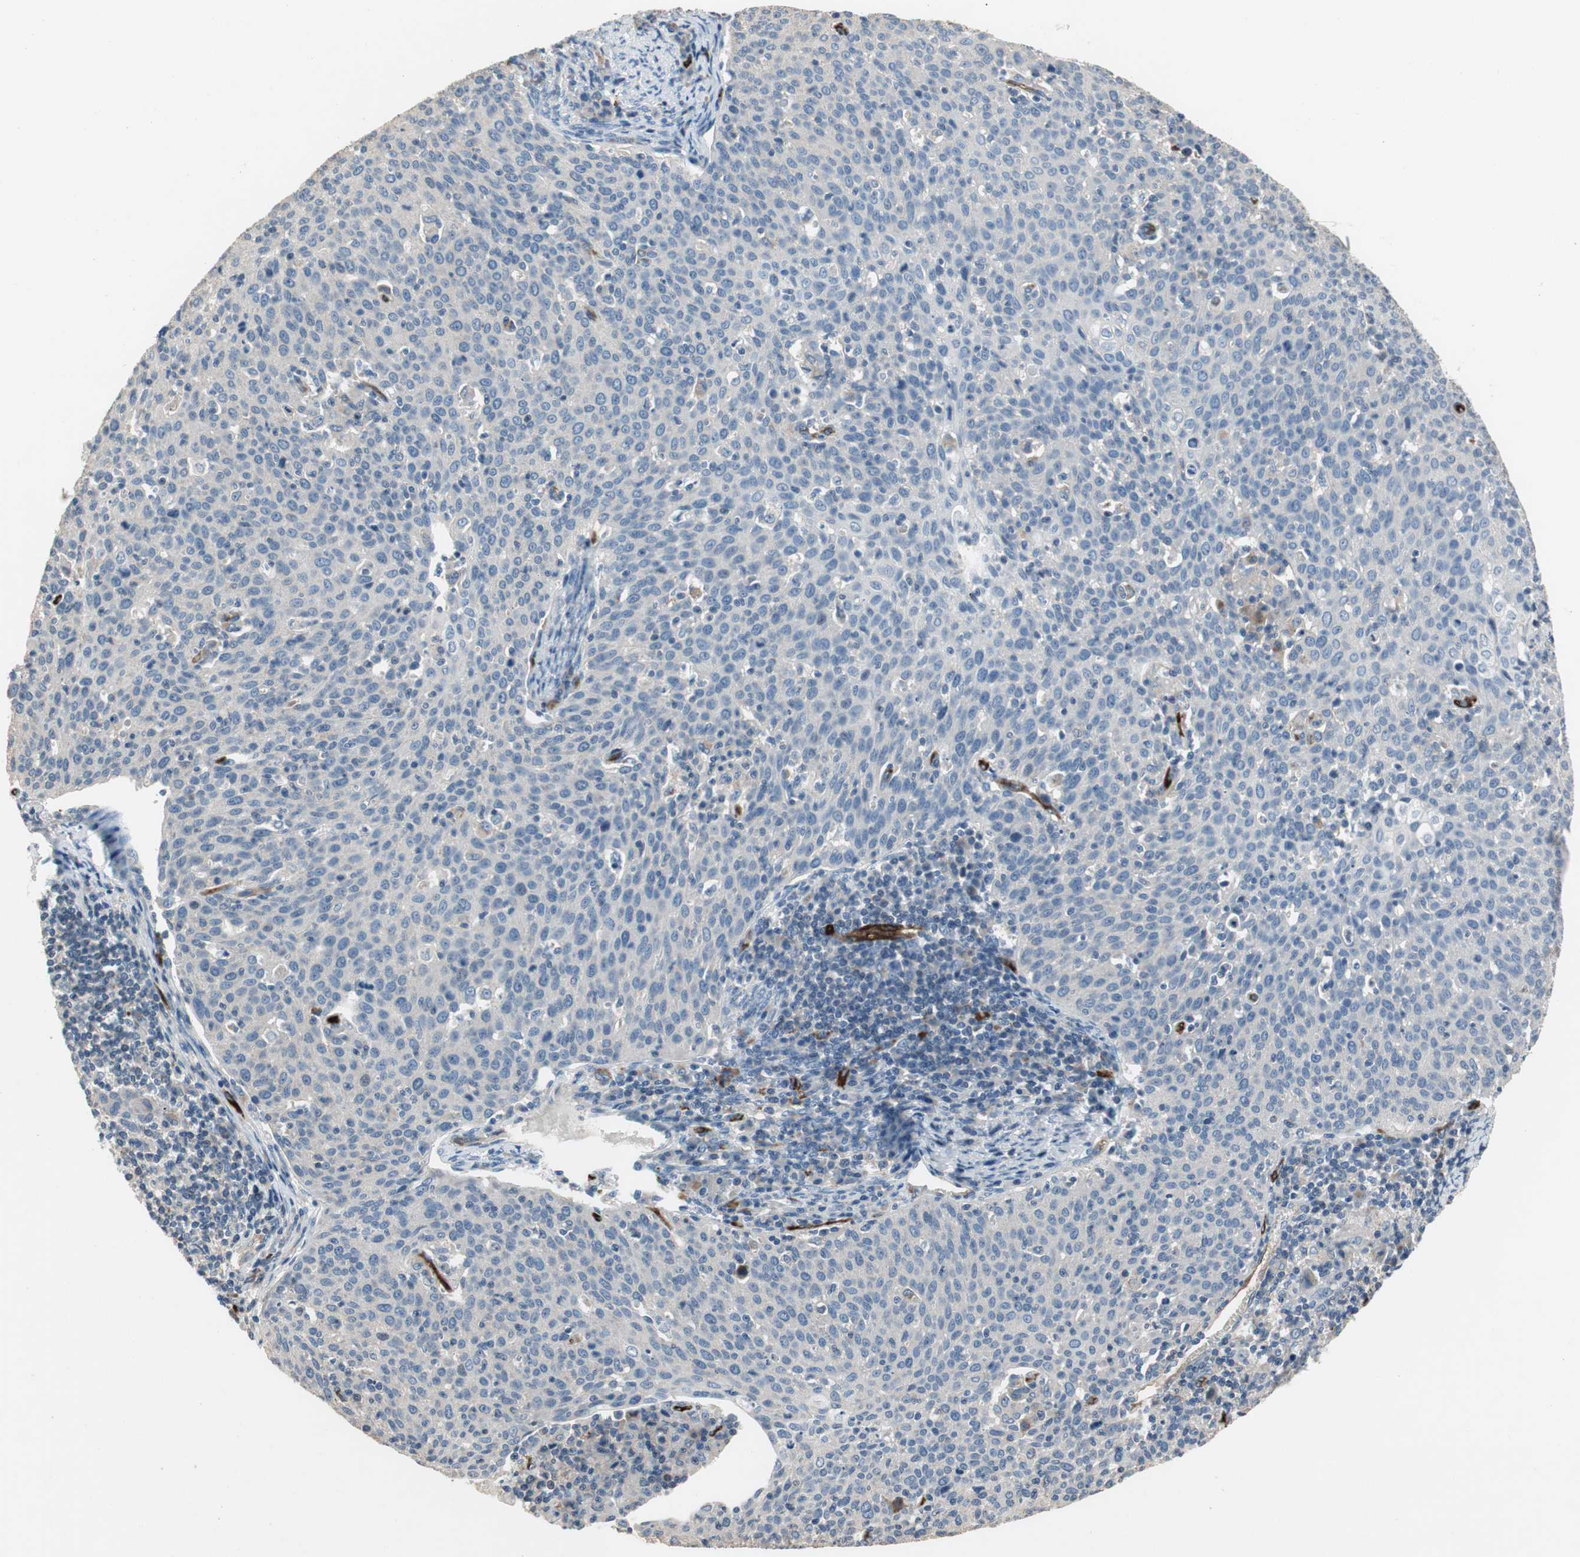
{"staining": {"intensity": "negative", "quantity": "none", "location": "none"}, "tissue": "cervical cancer", "cell_type": "Tumor cells", "image_type": "cancer", "snomed": [{"axis": "morphology", "description": "Squamous cell carcinoma, NOS"}, {"axis": "topography", "description": "Cervix"}], "caption": "There is no significant positivity in tumor cells of cervical cancer.", "gene": "ALPL", "patient": {"sex": "female", "age": 38}}